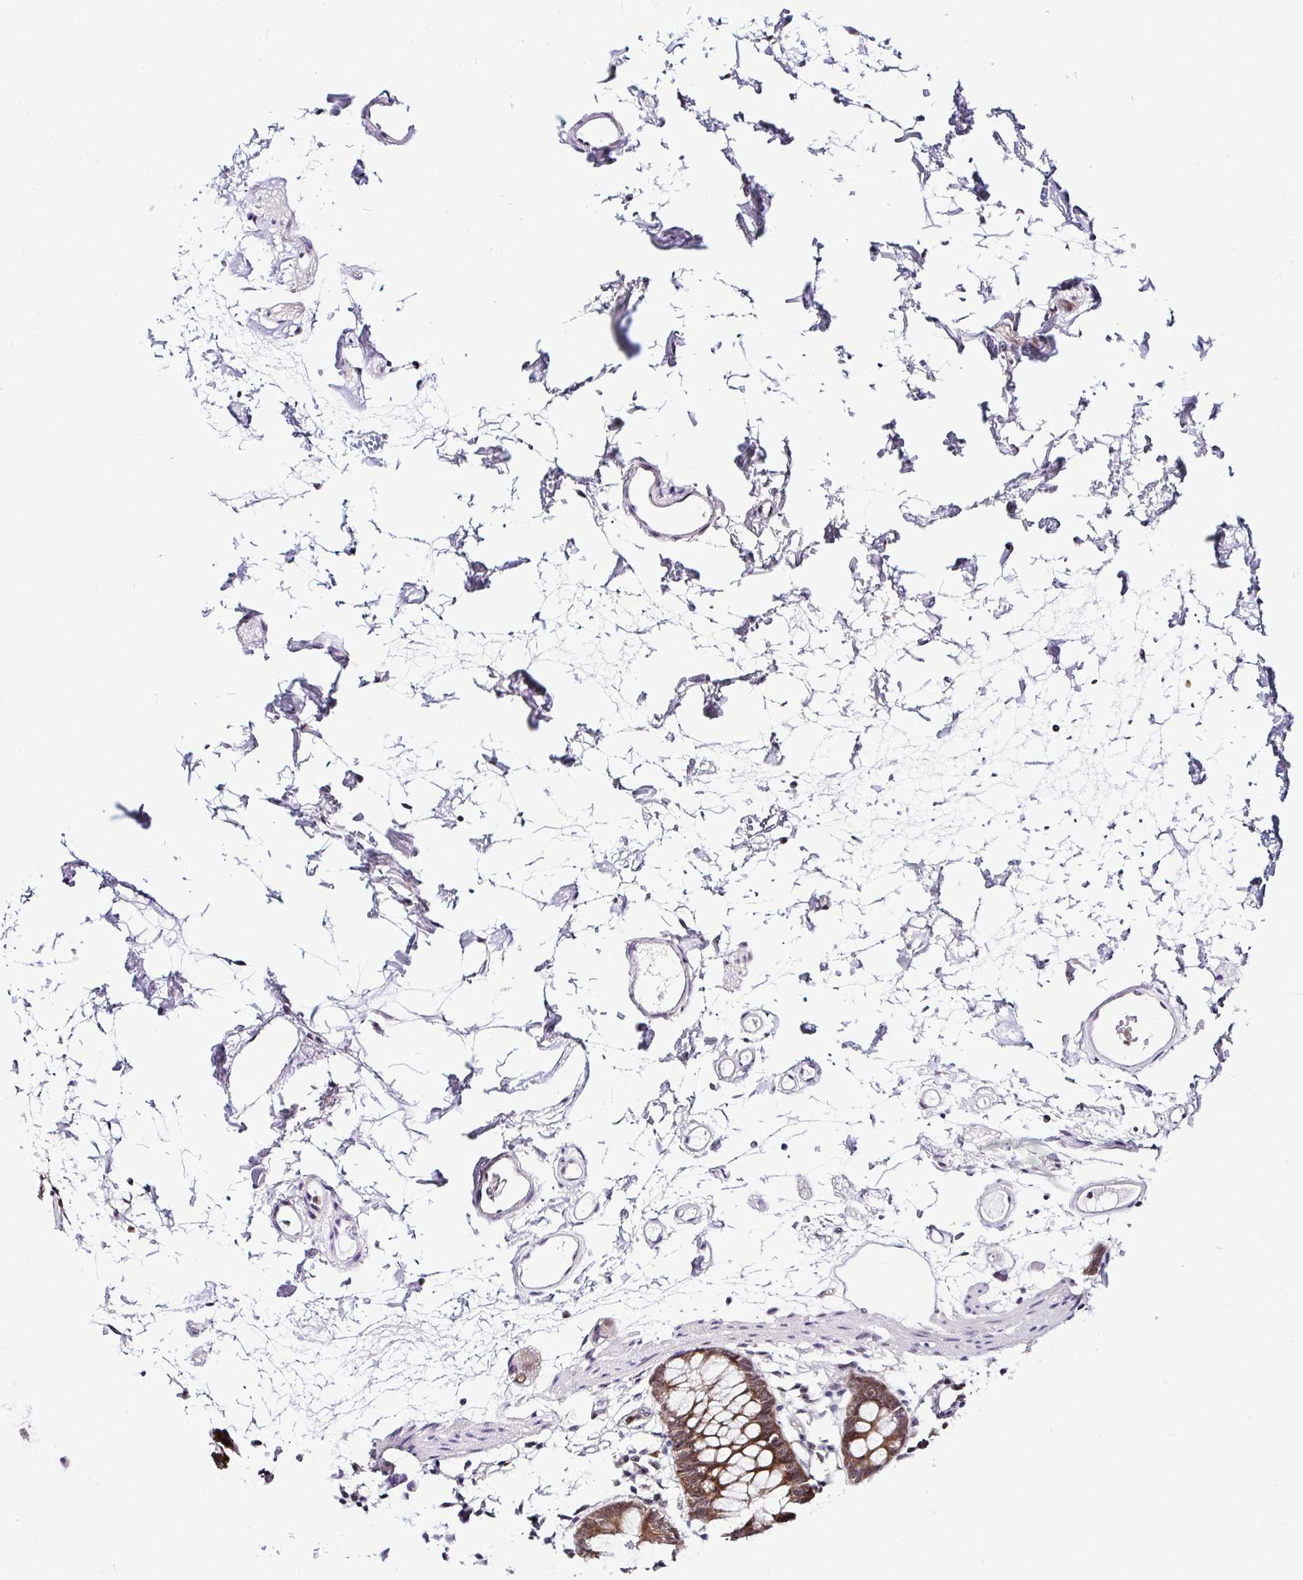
{"staining": {"intensity": "weak", "quantity": "25%-75%", "location": "nuclear"}, "tissue": "colon", "cell_type": "Endothelial cells", "image_type": "normal", "snomed": [{"axis": "morphology", "description": "Normal tissue, NOS"}, {"axis": "topography", "description": "Colon"}], "caption": "Human colon stained for a protein (brown) exhibits weak nuclear positive positivity in about 25%-75% of endothelial cells.", "gene": "PIN4", "patient": {"sex": "female", "age": 84}}